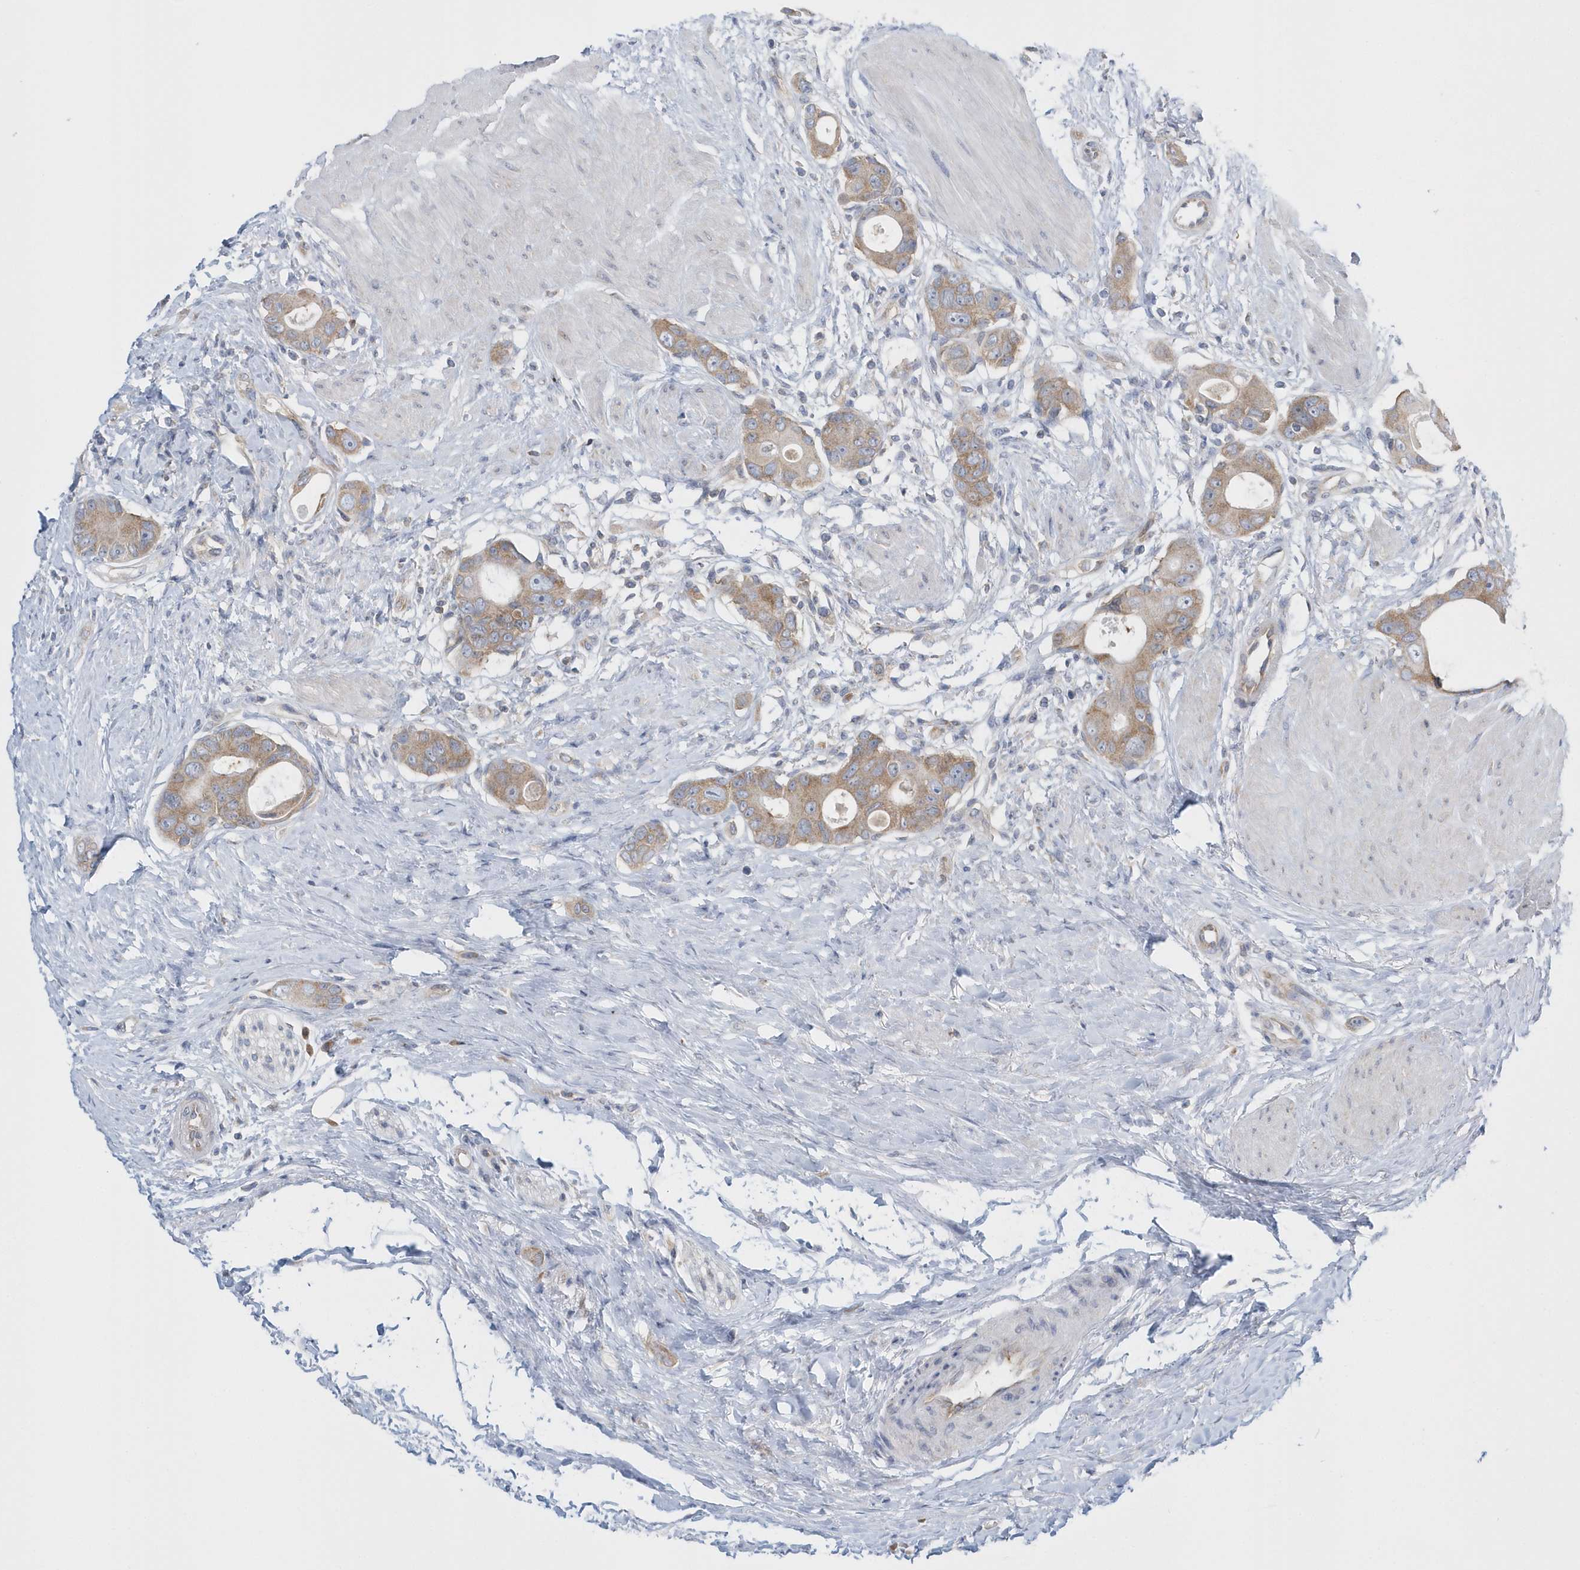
{"staining": {"intensity": "weak", "quantity": ">75%", "location": "cytoplasmic/membranous"}, "tissue": "colorectal cancer", "cell_type": "Tumor cells", "image_type": "cancer", "snomed": [{"axis": "morphology", "description": "Adenocarcinoma, NOS"}, {"axis": "topography", "description": "Rectum"}], "caption": "Weak cytoplasmic/membranous positivity is present in approximately >75% of tumor cells in colorectal cancer (adenocarcinoma).", "gene": "EIF3C", "patient": {"sex": "male", "age": 51}}